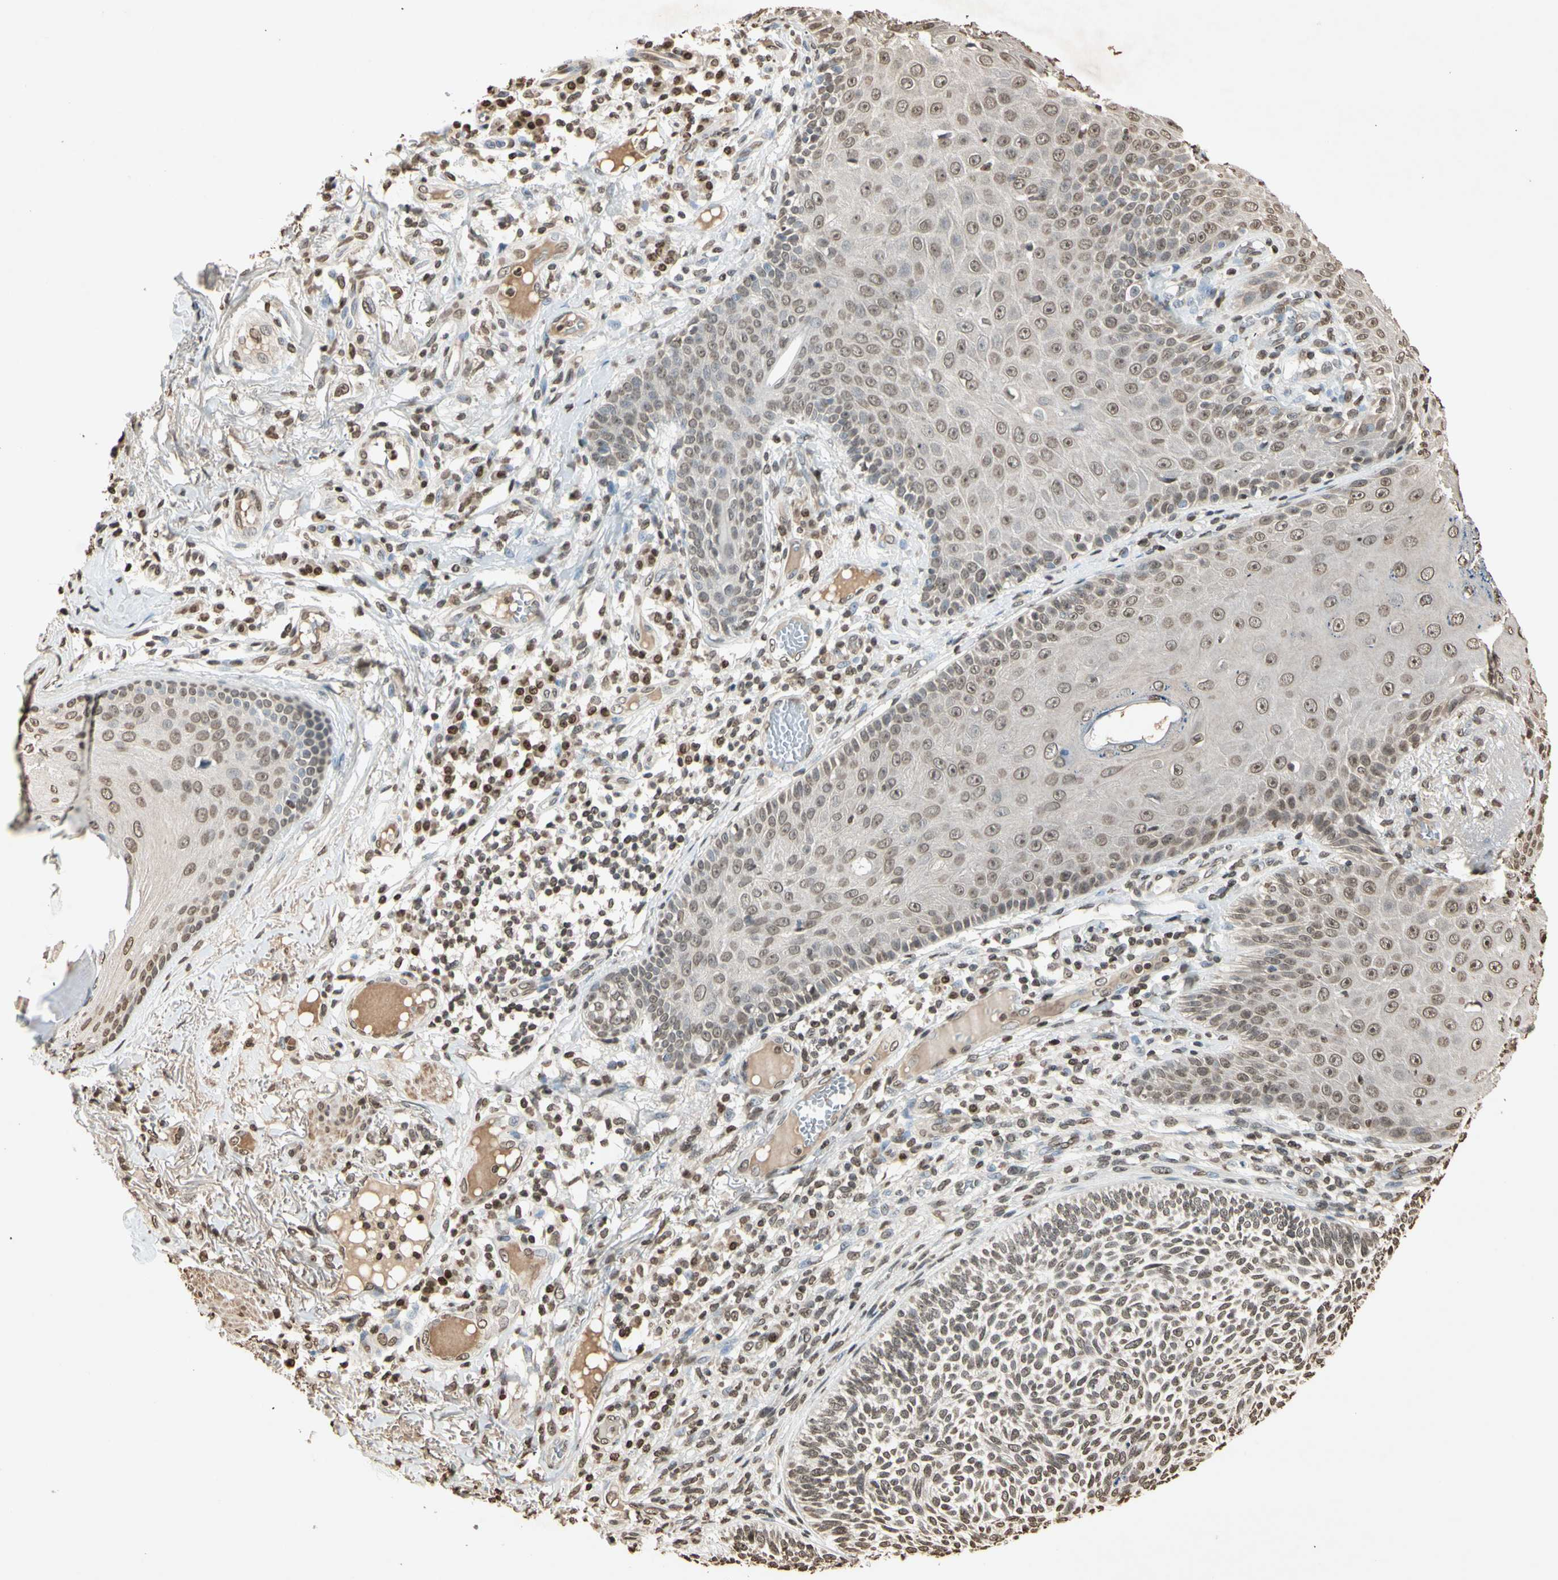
{"staining": {"intensity": "weak", "quantity": "25%-75%", "location": "nuclear"}, "tissue": "skin cancer", "cell_type": "Tumor cells", "image_type": "cancer", "snomed": [{"axis": "morphology", "description": "Normal tissue, NOS"}, {"axis": "morphology", "description": "Basal cell carcinoma"}, {"axis": "topography", "description": "Skin"}], "caption": "Immunohistochemical staining of human basal cell carcinoma (skin) displays weak nuclear protein staining in approximately 25%-75% of tumor cells.", "gene": "TOP1", "patient": {"sex": "male", "age": 52}}